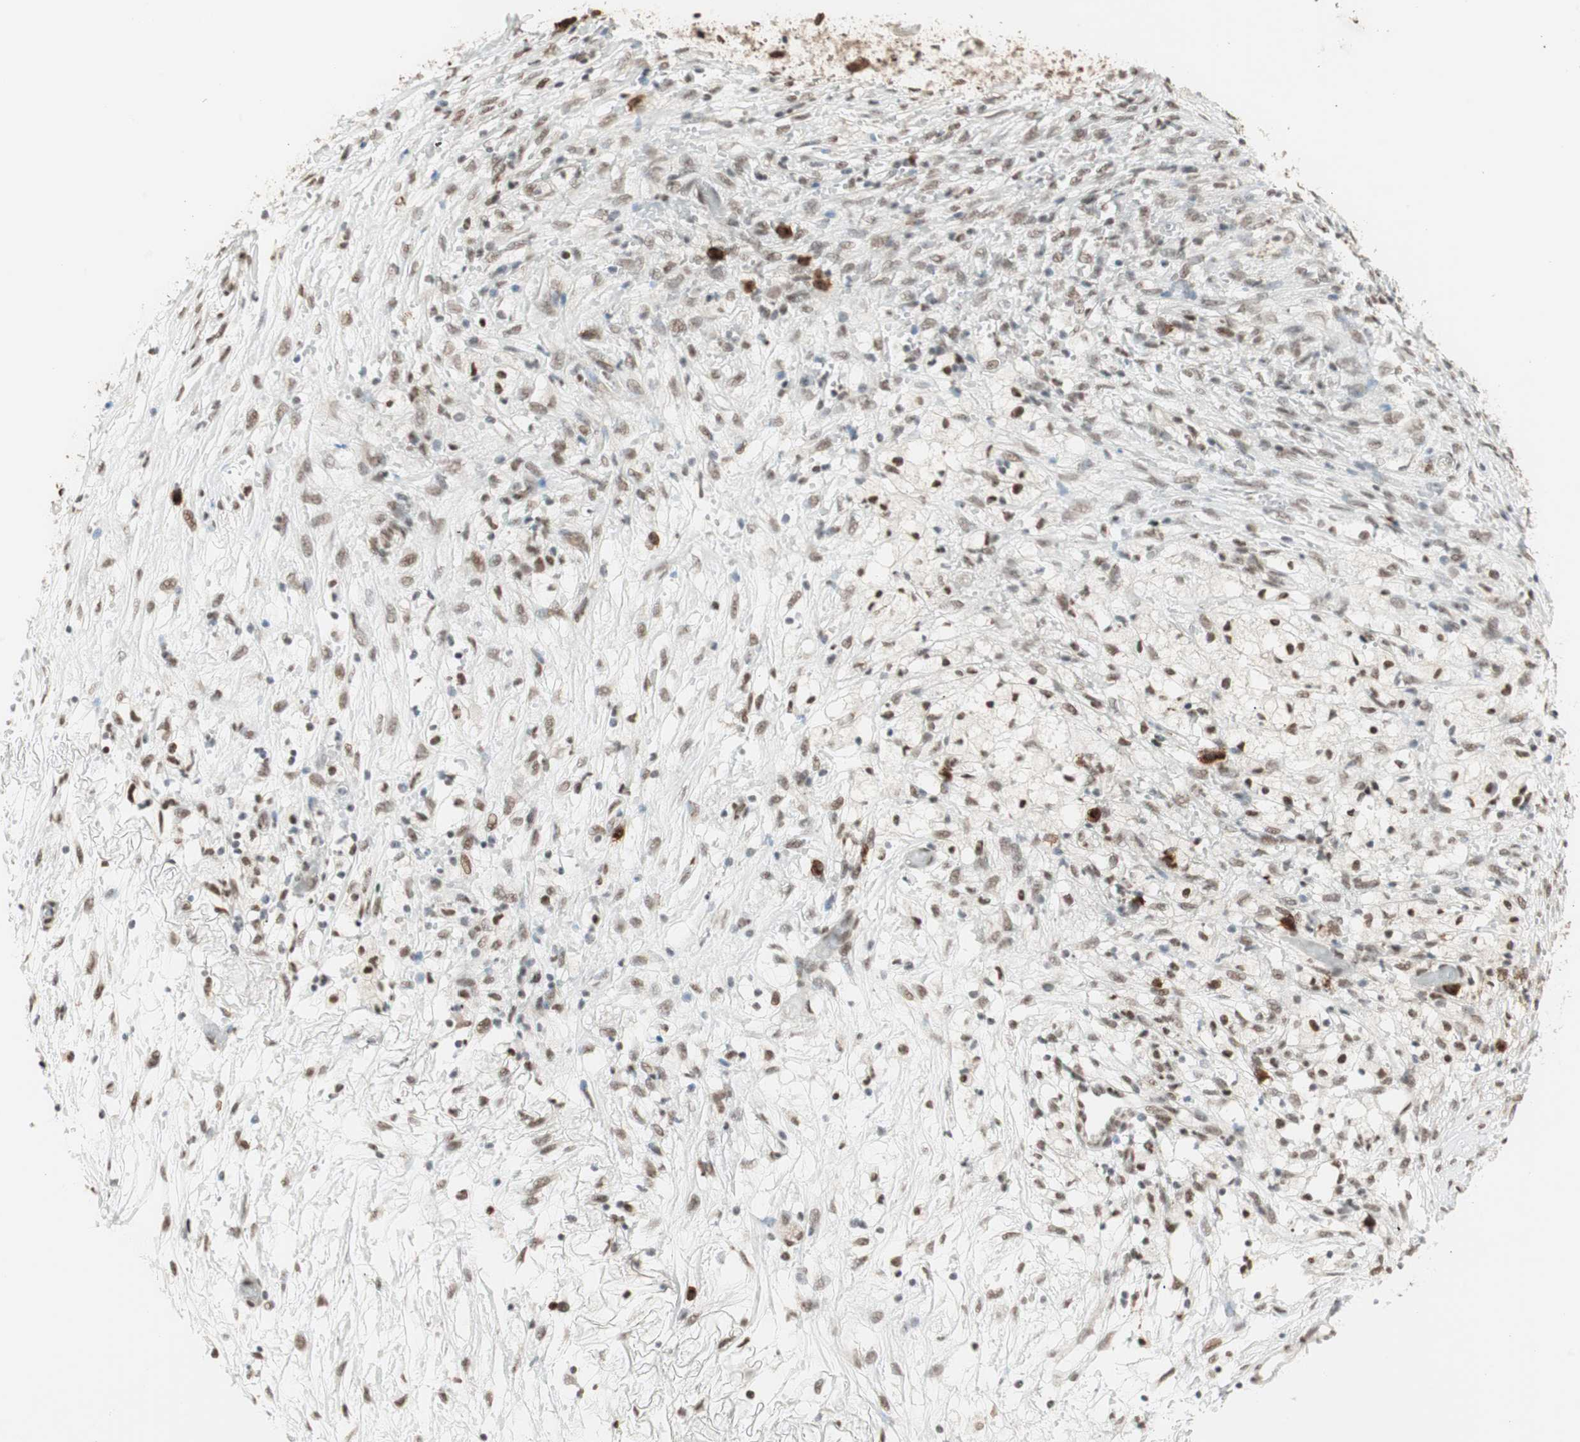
{"staining": {"intensity": "moderate", "quantity": ">75%", "location": "nuclear"}, "tissue": "ovarian cancer", "cell_type": "Tumor cells", "image_type": "cancer", "snomed": [{"axis": "morphology", "description": "Carcinoma, endometroid"}, {"axis": "topography", "description": "Ovary"}], "caption": "A medium amount of moderate nuclear positivity is present in approximately >75% of tumor cells in ovarian cancer (endometroid carcinoma) tissue. Ihc stains the protein of interest in brown and the nuclei are stained blue.", "gene": "SMARCE1", "patient": {"sex": "female", "age": 42}}